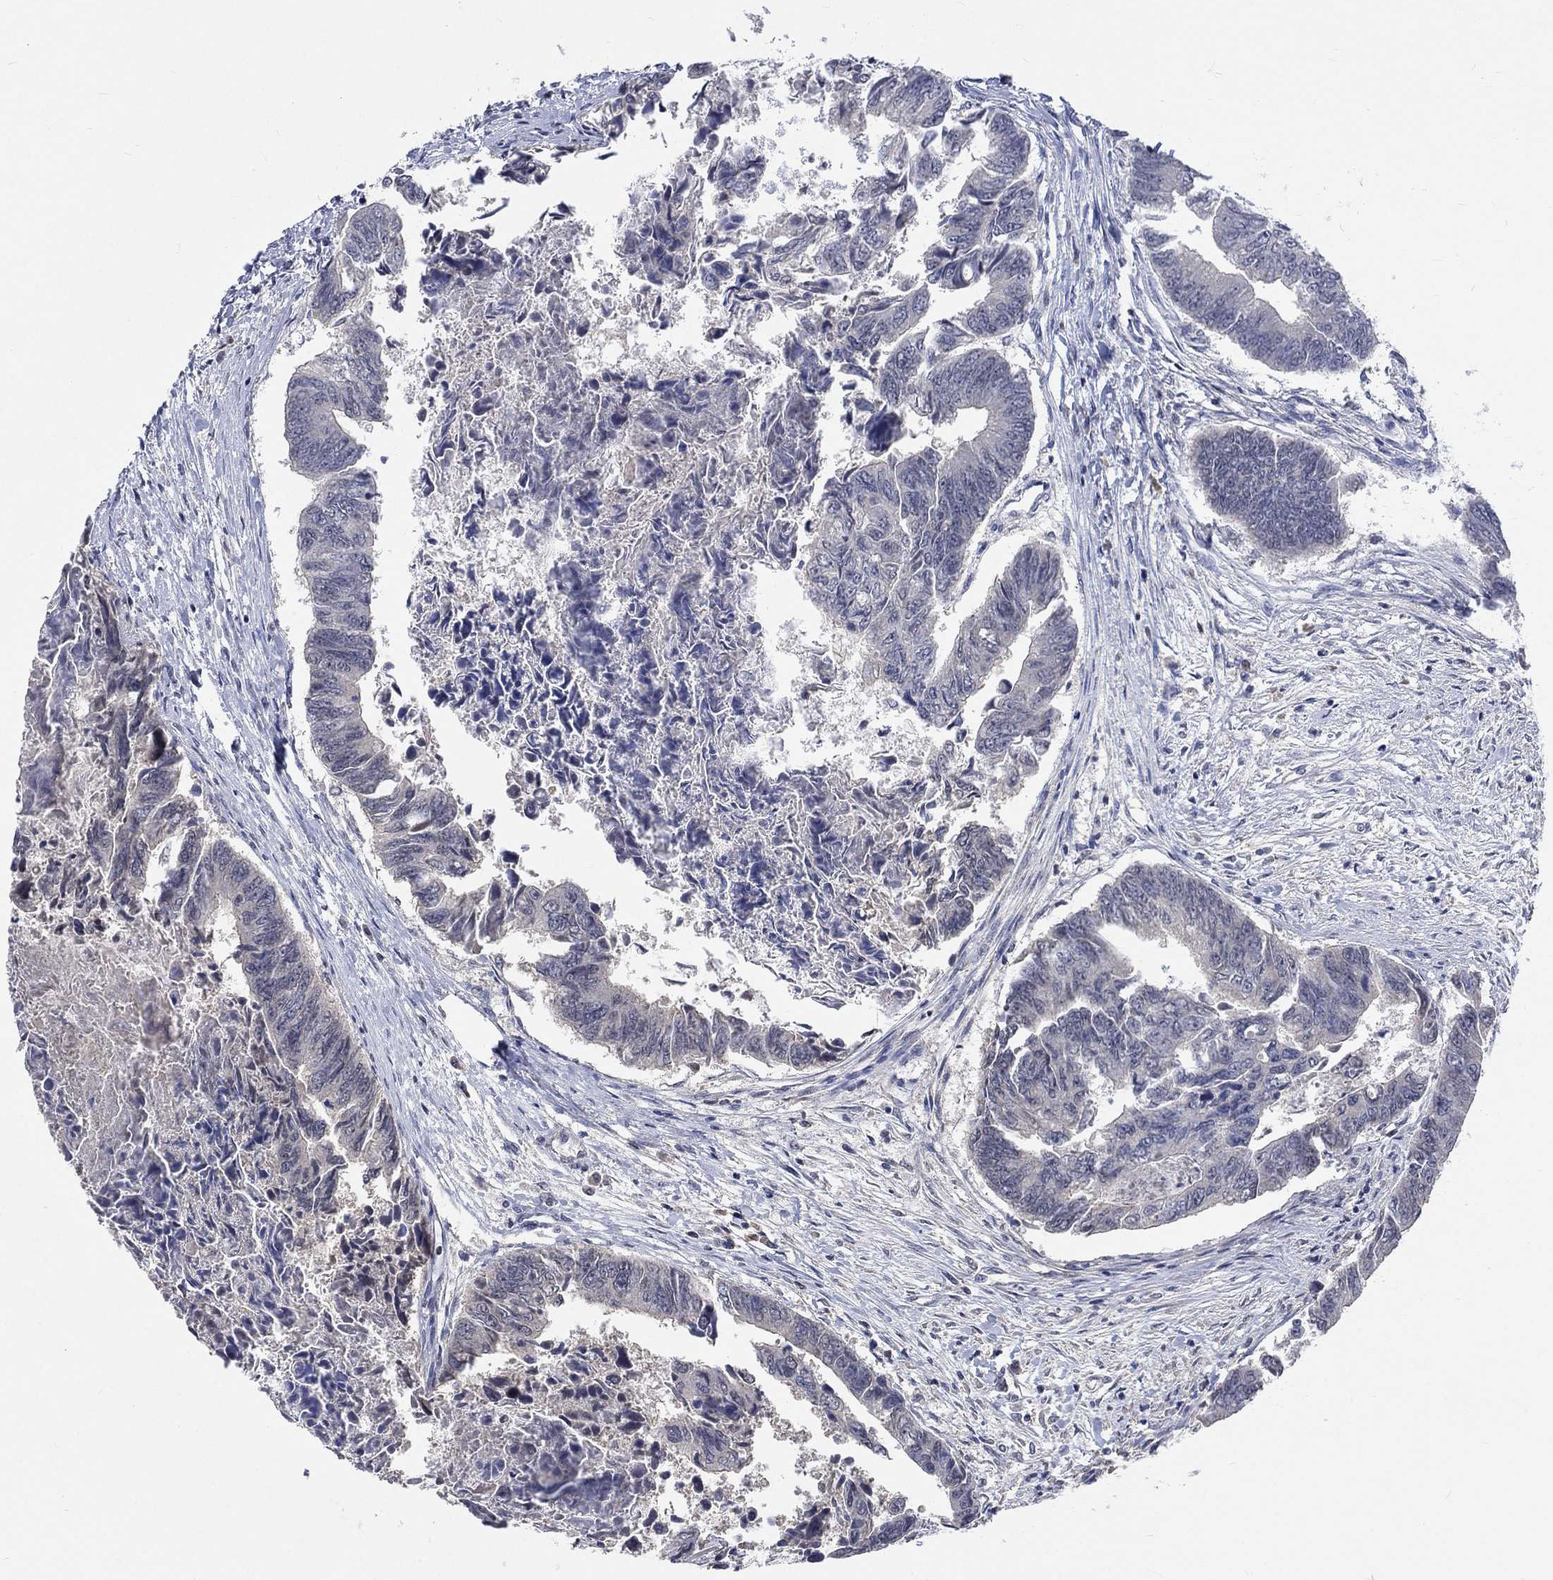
{"staining": {"intensity": "negative", "quantity": "none", "location": "none"}, "tissue": "colorectal cancer", "cell_type": "Tumor cells", "image_type": "cancer", "snomed": [{"axis": "morphology", "description": "Adenocarcinoma, NOS"}, {"axis": "topography", "description": "Colon"}], "caption": "Immunohistochemistry histopathology image of neoplastic tissue: colorectal cancer (adenocarcinoma) stained with DAB shows no significant protein staining in tumor cells.", "gene": "ZBTB18", "patient": {"sex": "female", "age": 65}}